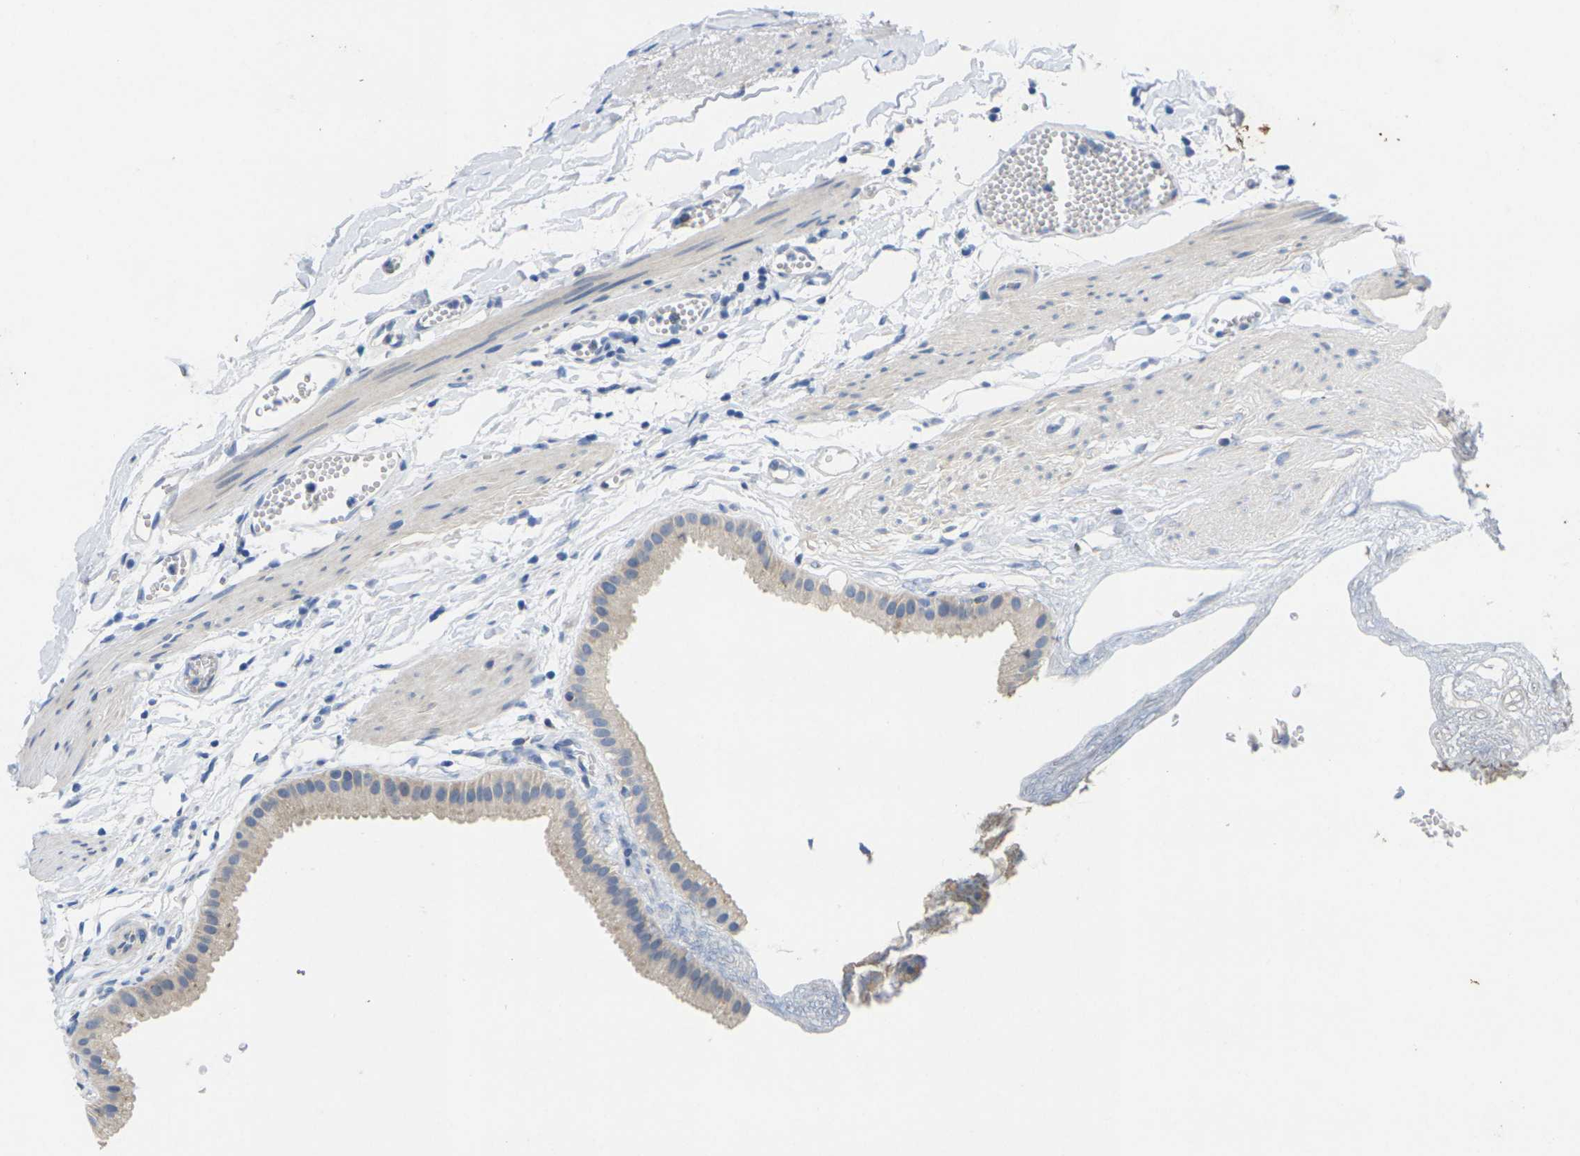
{"staining": {"intensity": "weak", "quantity": ">75%", "location": "cytoplasmic/membranous"}, "tissue": "gallbladder", "cell_type": "Glandular cells", "image_type": "normal", "snomed": [{"axis": "morphology", "description": "Normal tissue, NOS"}, {"axis": "topography", "description": "Gallbladder"}], "caption": "Gallbladder stained with DAB immunohistochemistry (IHC) exhibits low levels of weak cytoplasmic/membranous staining in approximately >75% of glandular cells. (DAB IHC, brown staining for protein, blue staining for nuclei).", "gene": "TNNI3", "patient": {"sex": "female", "age": 64}}